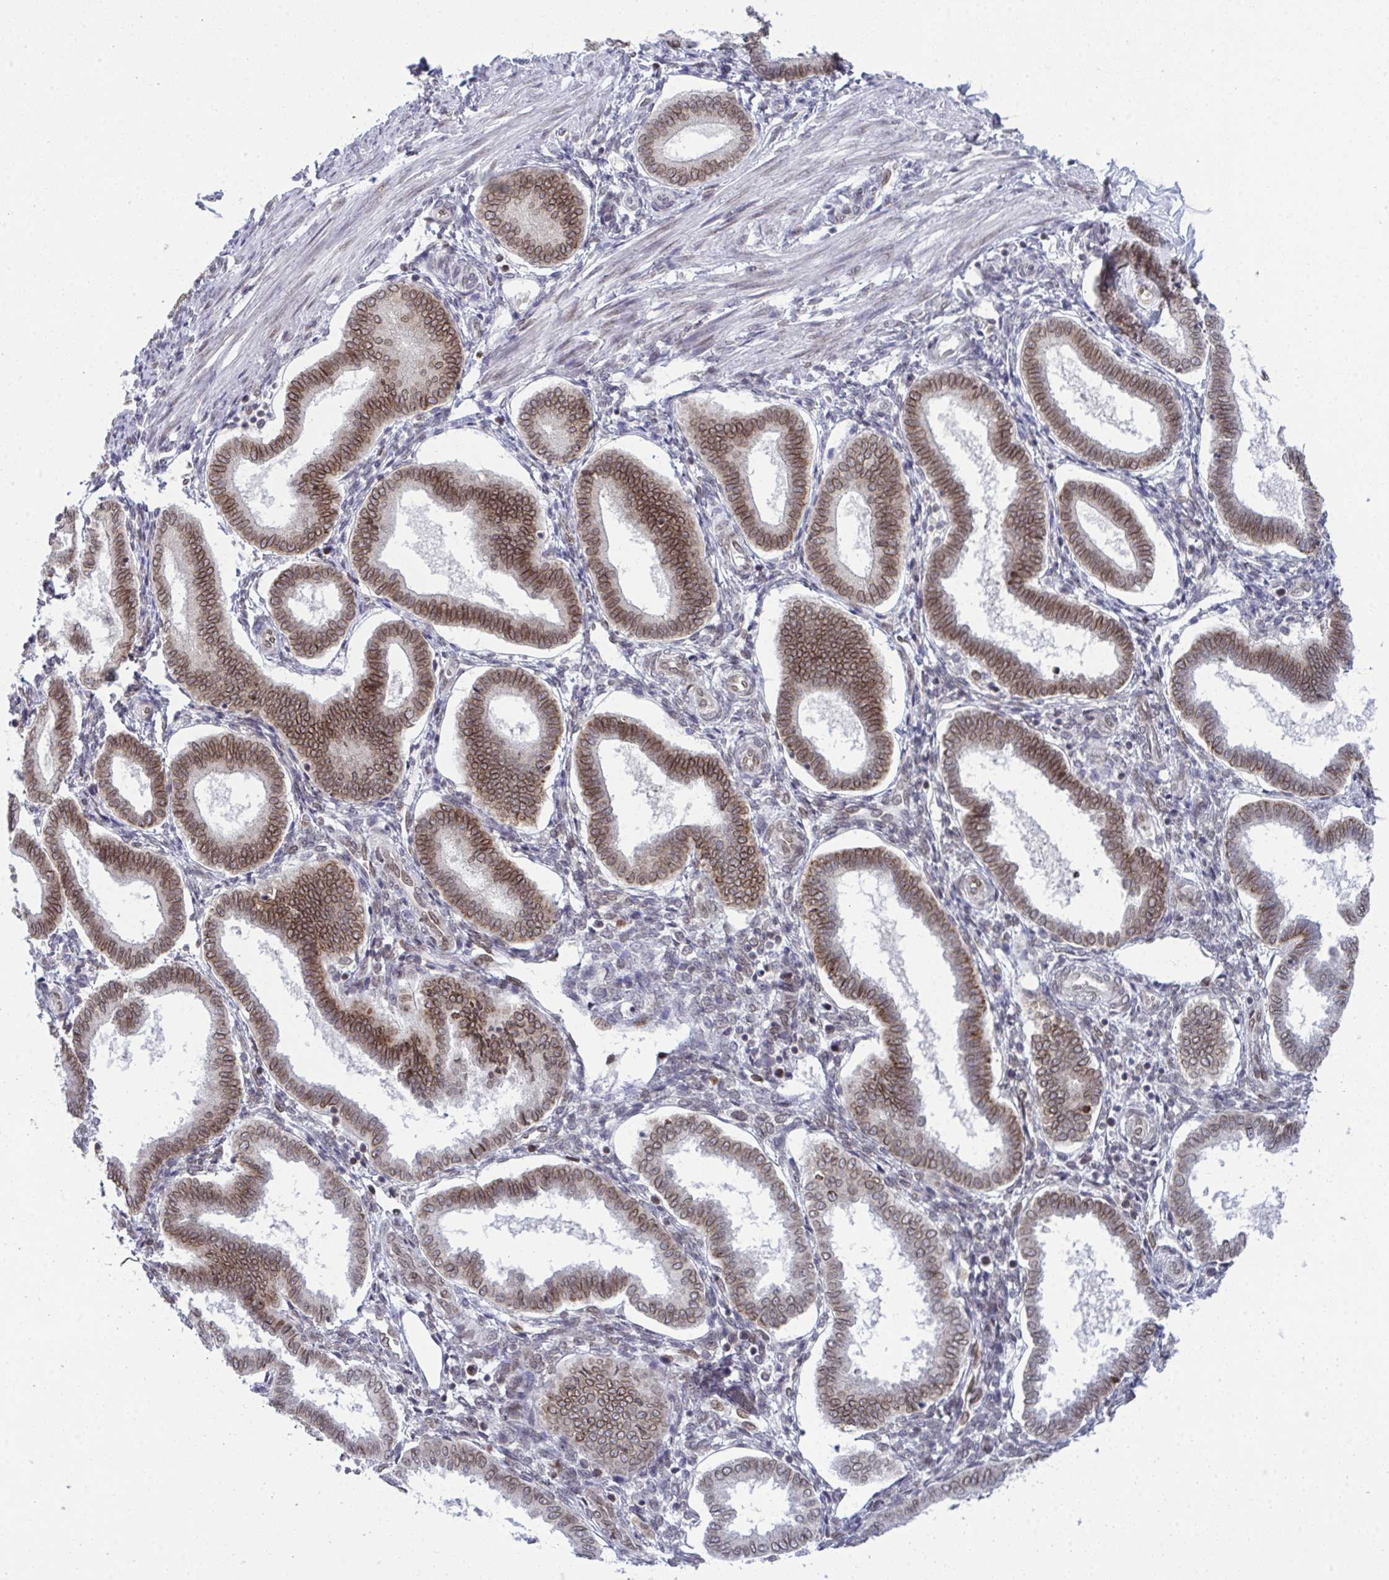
{"staining": {"intensity": "moderate", "quantity": "25%-75%", "location": "cytoplasmic/membranous,nuclear"}, "tissue": "endometrium", "cell_type": "Cells in endometrial stroma", "image_type": "normal", "snomed": [{"axis": "morphology", "description": "Normal tissue, NOS"}, {"axis": "topography", "description": "Endometrium"}], "caption": "IHC image of normal human endometrium stained for a protein (brown), which exhibits medium levels of moderate cytoplasmic/membranous,nuclear positivity in approximately 25%-75% of cells in endometrial stroma.", "gene": "RANBP2", "patient": {"sex": "female", "age": 24}}